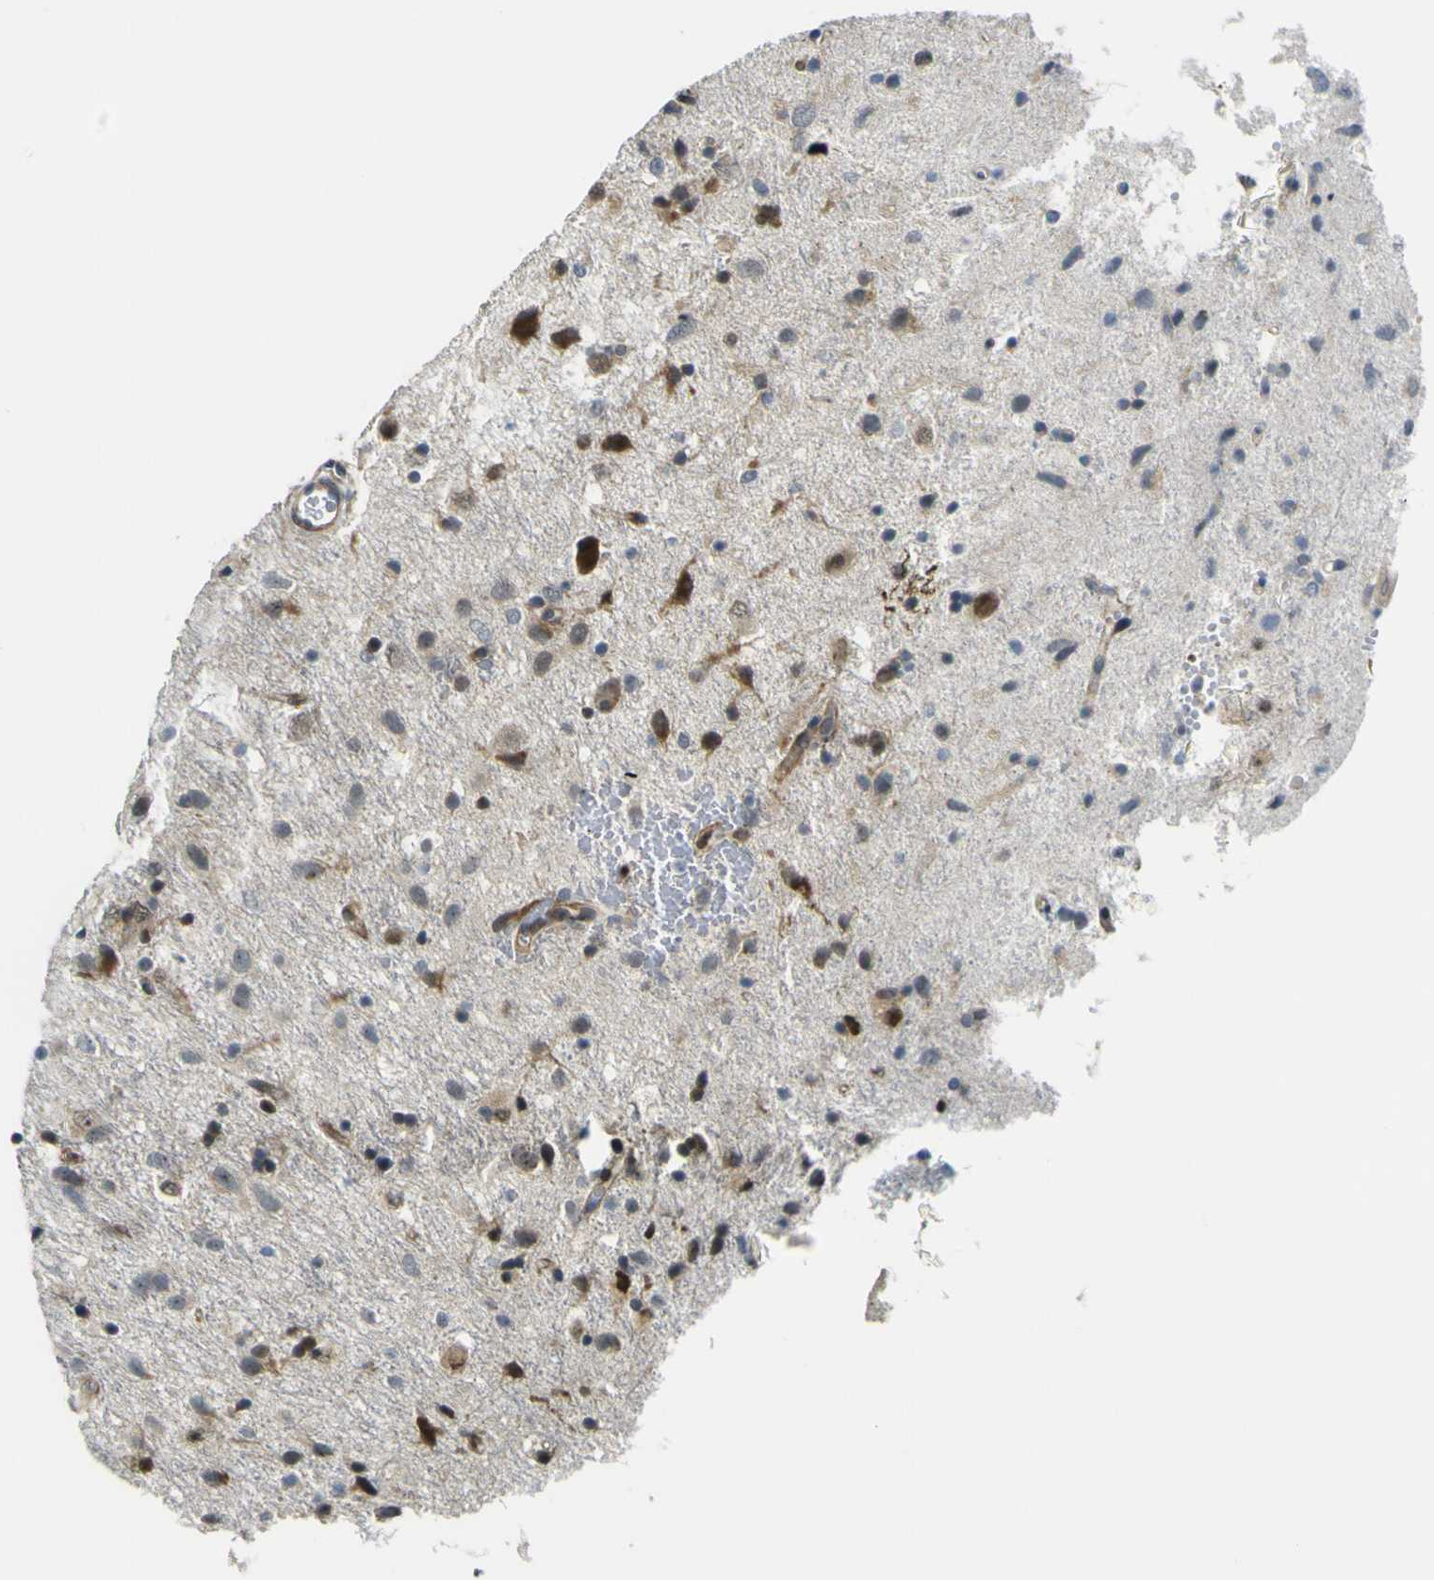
{"staining": {"intensity": "strong", "quantity": "<25%", "location": "cytoplasmic/membranous"}, "tissue": "glioma", "cell_type": "Tumor cells", "image_type": "cancer", "snomed": [{"axis": "morphology", "description": "Glioma, malignant, Low grade"}, {"axis": "topography", "description": "Brain"}], "caption": "Low-grade glioma (malignant) was stained to show a protein in brown. There is medium levels of strong cytoplasmic/membranous positivity in approximately <25% of tumor cells.", "gene": "KDM7A", "patient": {"sex": "male", "age": 77}}